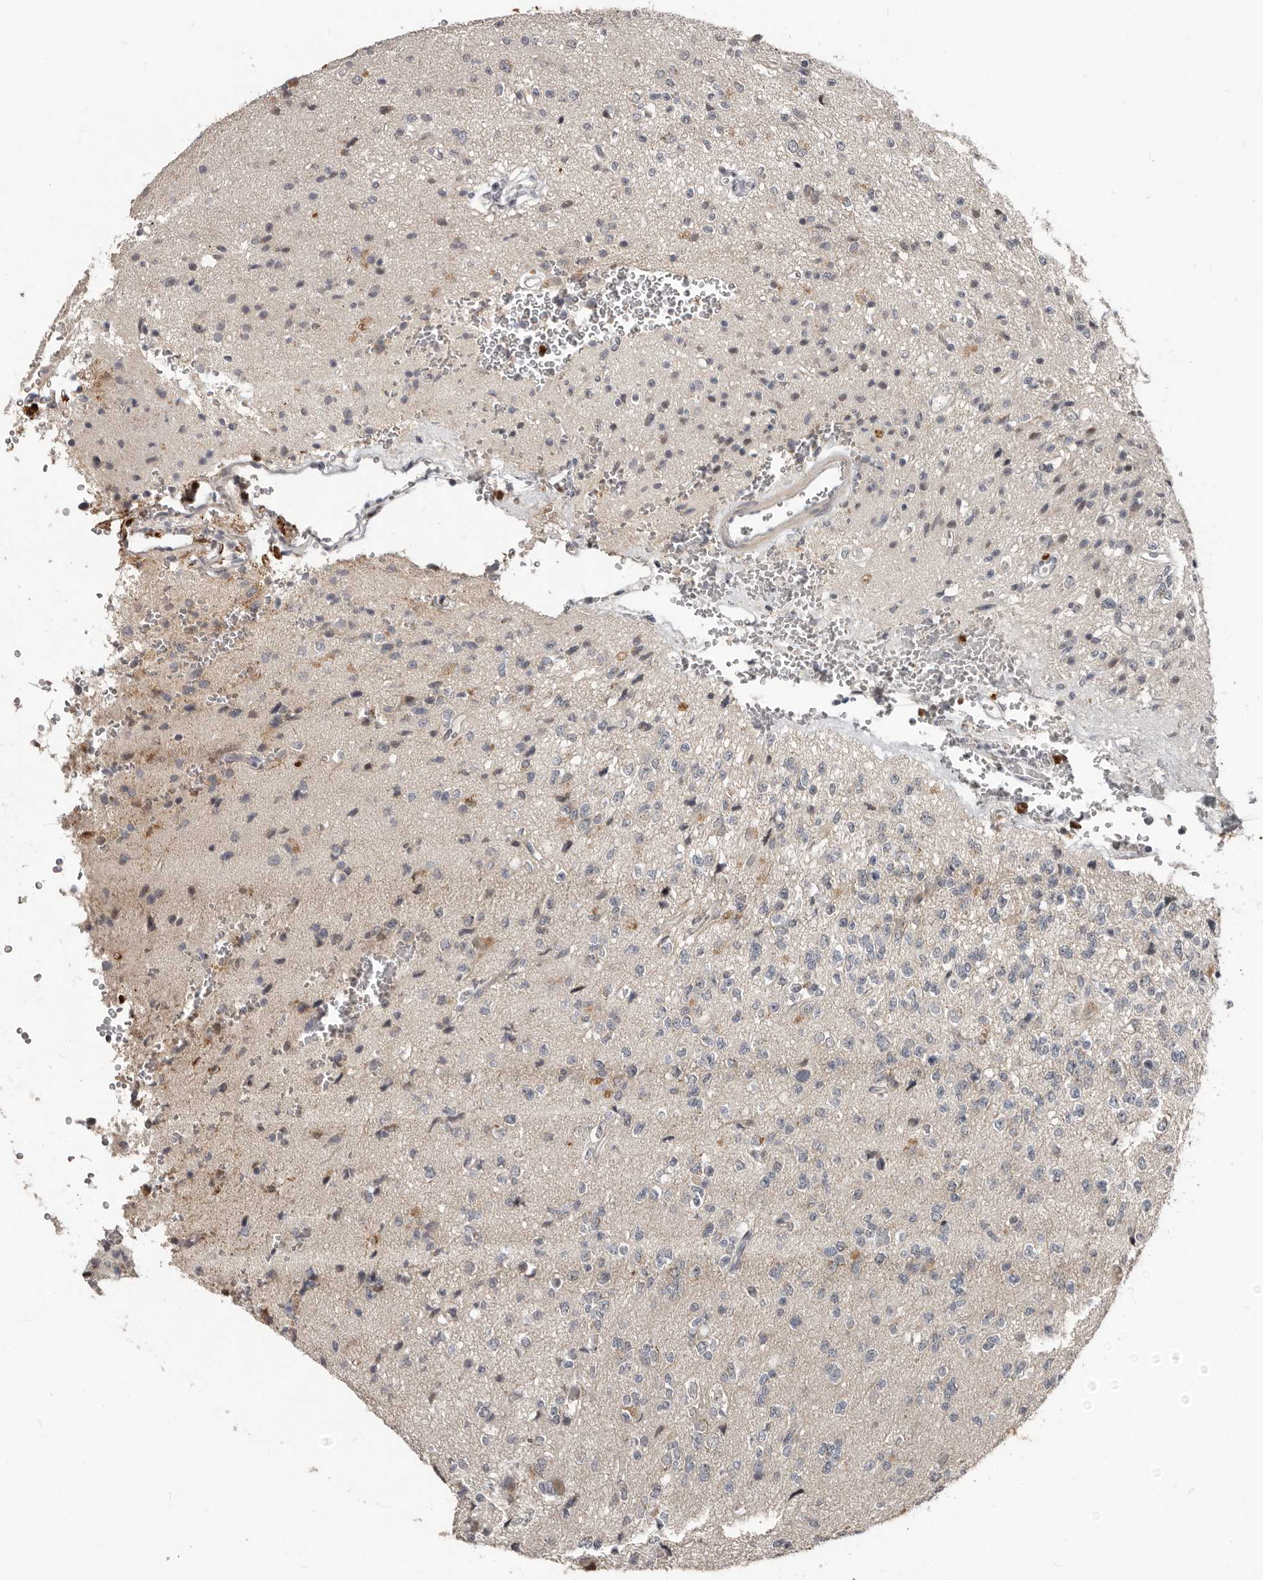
{"staining": {"intensity": "negative", "quantity": "none", "location": "none"}, "tissue": "glioma", "cell_type": "Tumor cells", "image_type": "cancer", "snomed": [{"axis": "morphology", "description": "Glioma, malignant, High grade"}, {"axis": "topography", "description": "pancreas cauda"}], "caption": "A high-resolution micrograph shows immunohistochemistry (IHC) staining of glioma, which shows no significant staining in tumor cells. Brightfield microscopy of IHC stained with DAB (3,3'-diaminobenzidine) (brown) and hematoxylin (blue), captured at high magnification.", "gene": "APOL6", "patient": {"sex": "male", "age": 60}}